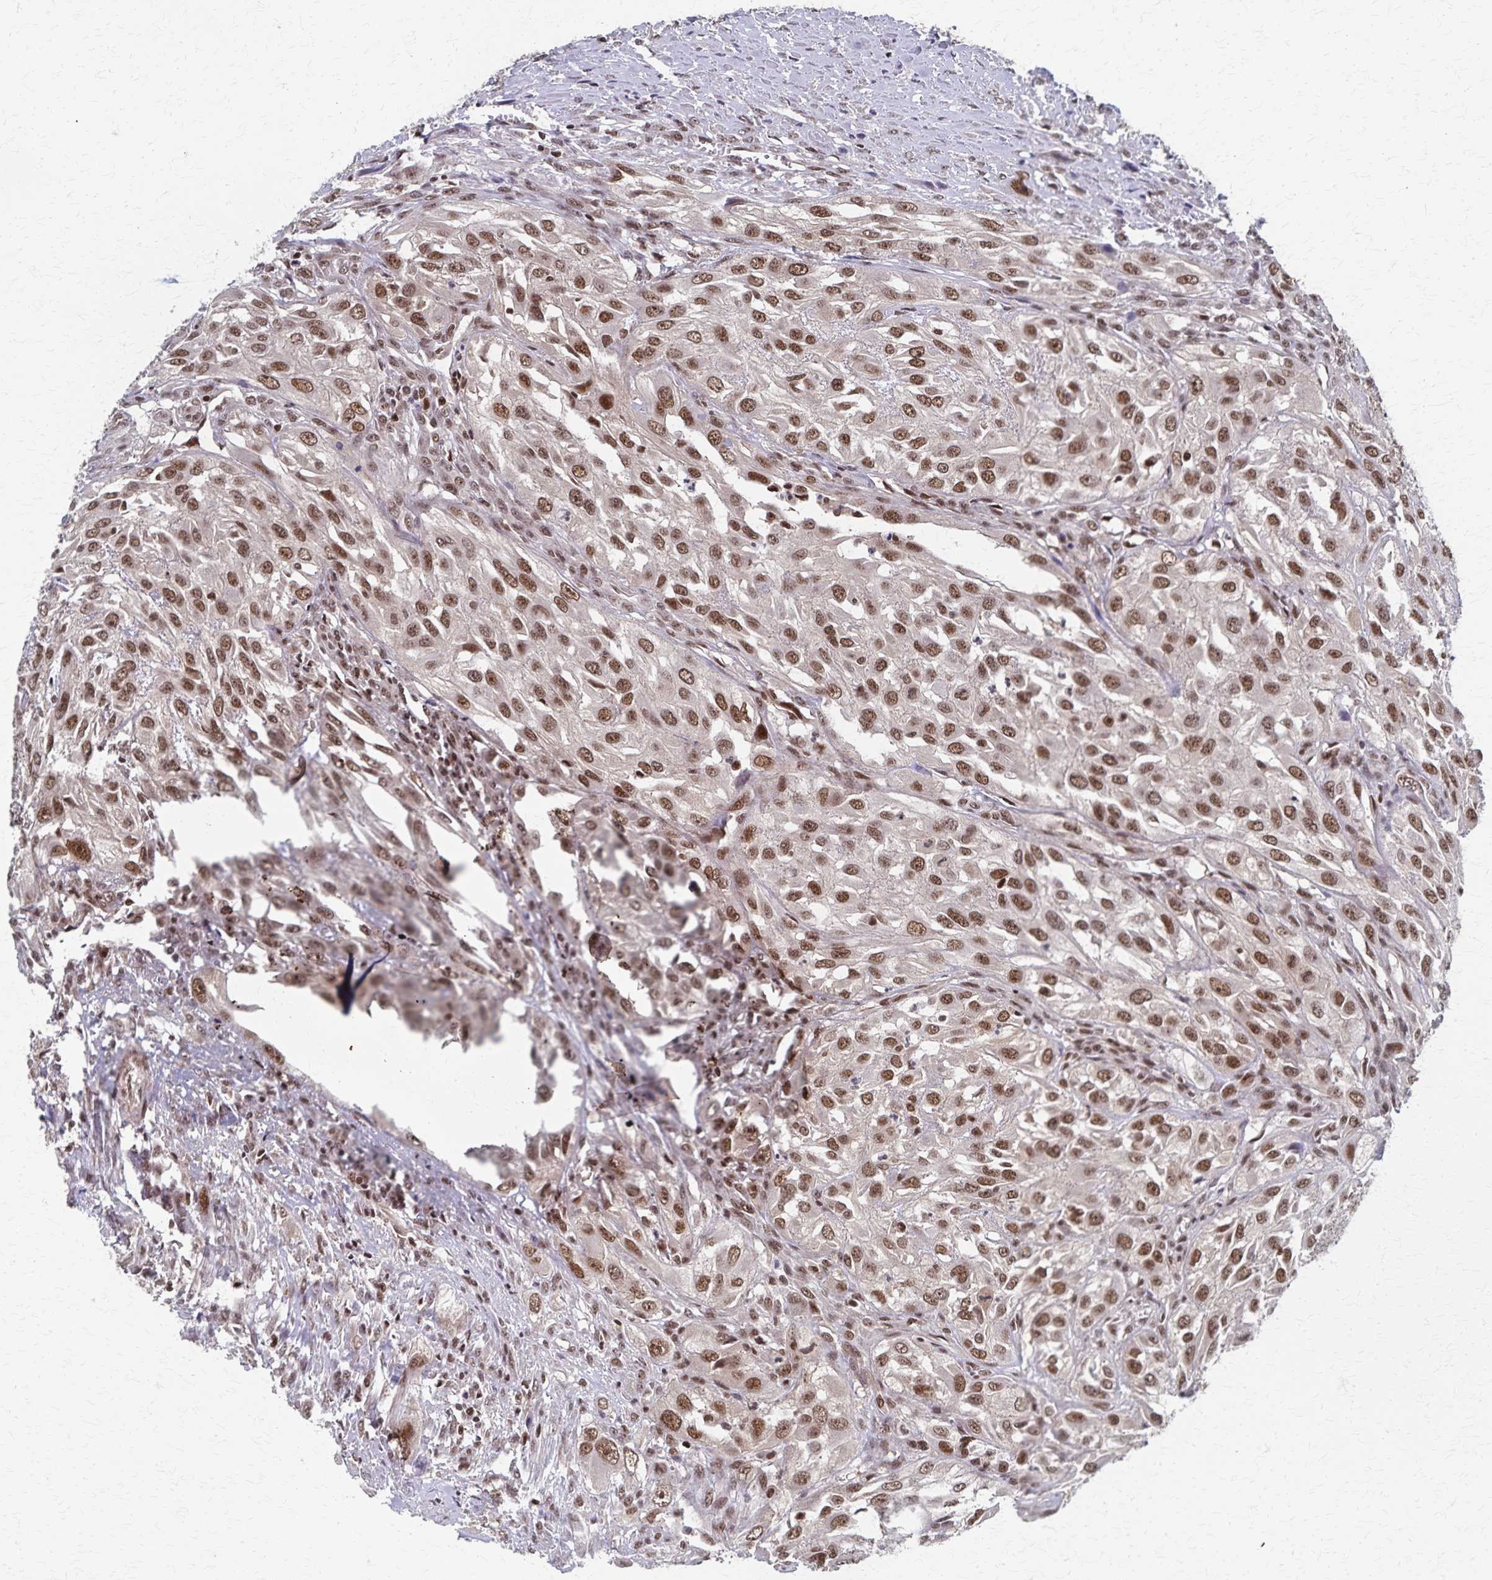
{"staining": {"intensity": "moderate", "quantity": ">75%", "location": "nuclear"}, "tissue": "urothelial cancer", "cell_type": "Tumor cells", "image_type": "cancer", "snomed": [{"axis": "morphology", "description": "Urothelial carcinoma, High grade"}, {"axis": "topography", "description": "Urinary bladder"}], "caption": "Human urothelial cancer stained for a protein (brown) reveals moderate nuclear positive staining in approximately >75% of tumor cells.", "gene": "GTF2B", "patient": {"sex": "male", "age": 67}}